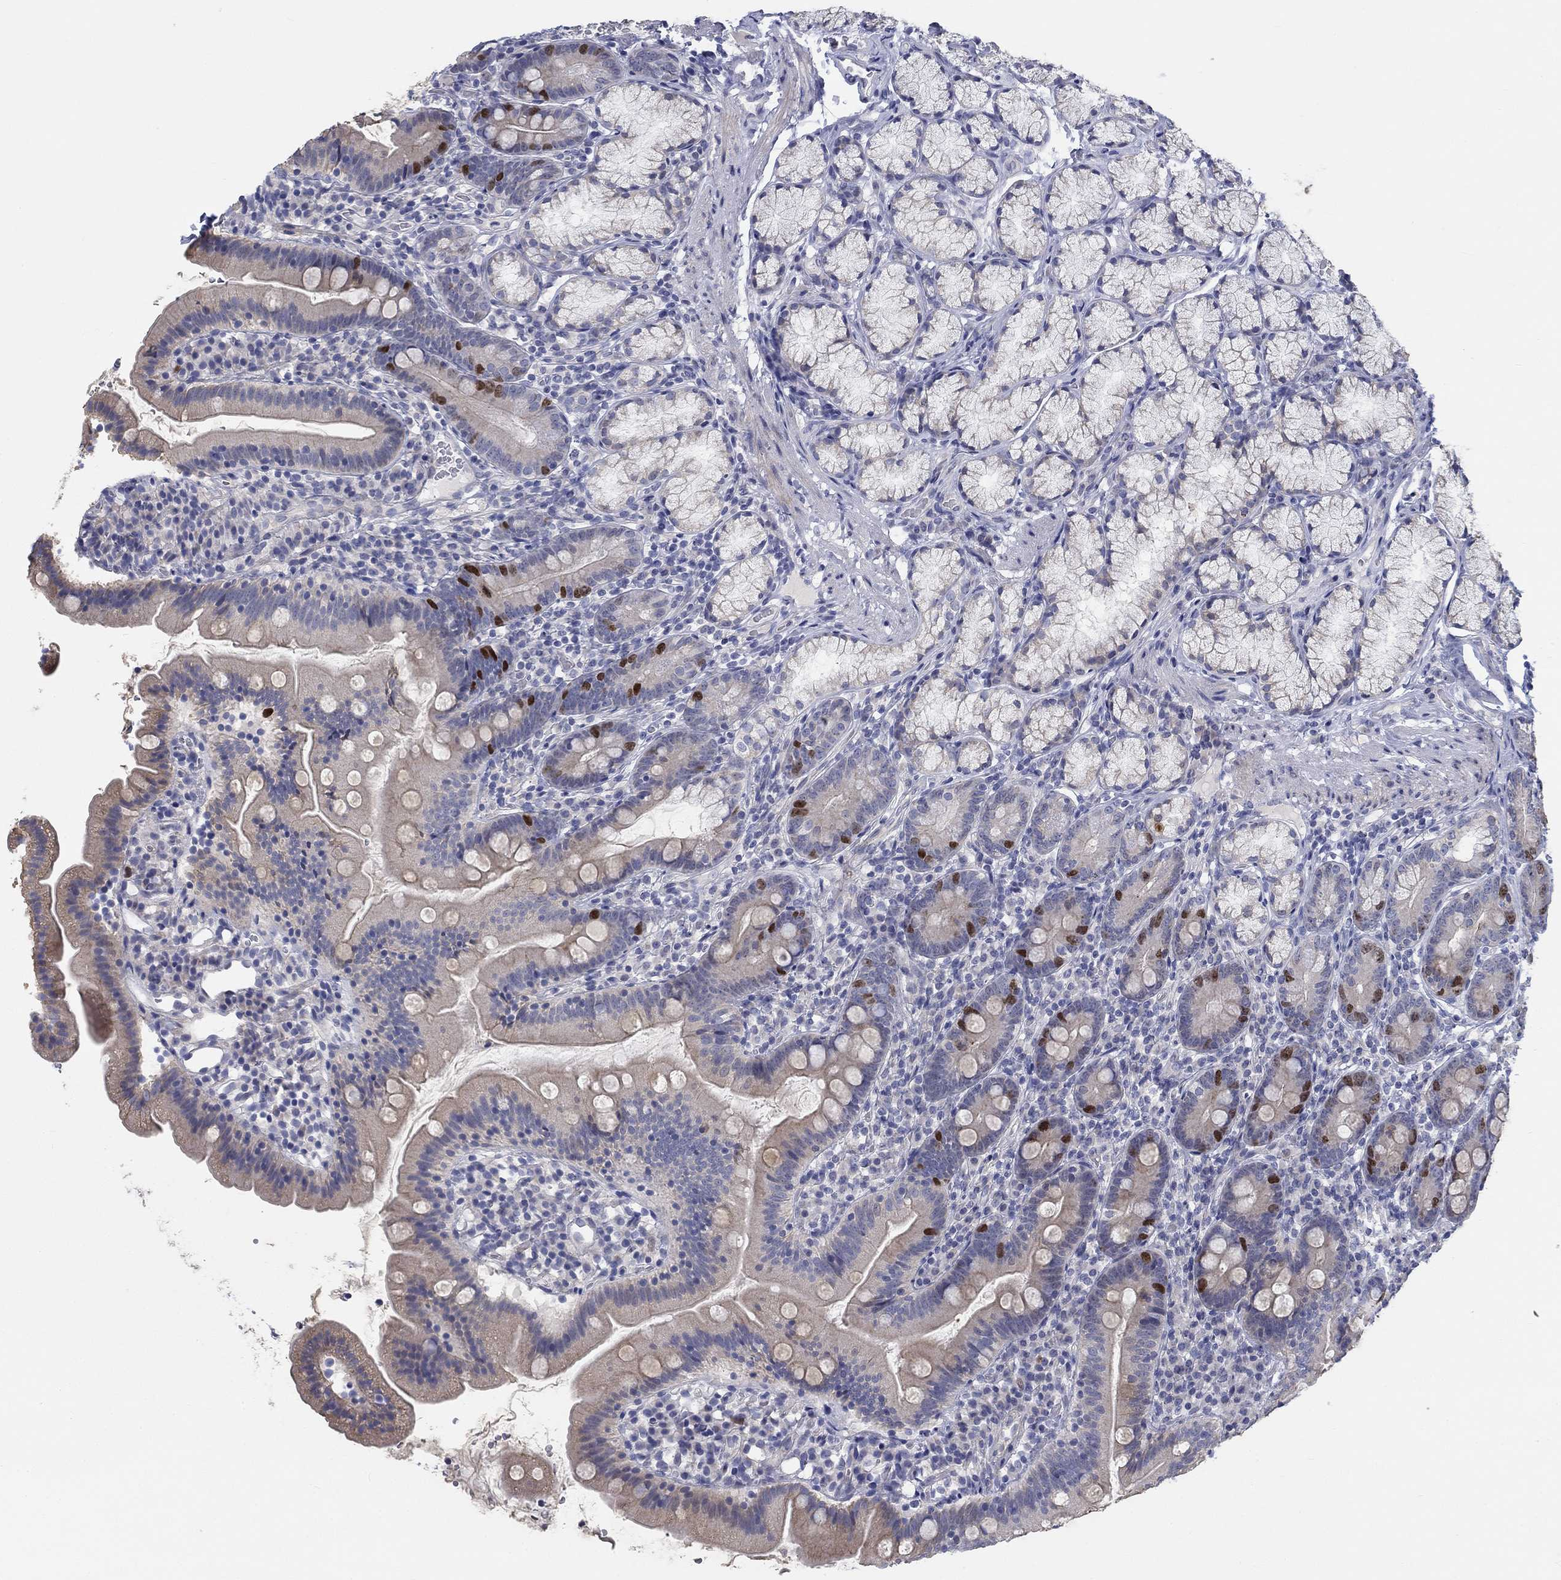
{"staining": {"intensity": "strong", "quantity": "<25%", "location": "nuclear"}, "tissue": "duodenum", "cell_type": "Glandular cells", "image_type": "normal", "snomed": [{"axis": "morphology", "description": "Normal tissue, NOS"}, {"axis": "topography", "description": "Duodenum"}], "caption": "Strong nuclear expression is seen in about <25% of glandular cells in benign duodenum.", "gene": "PRC1", "patient": {"sex": "female", "age": 67}}